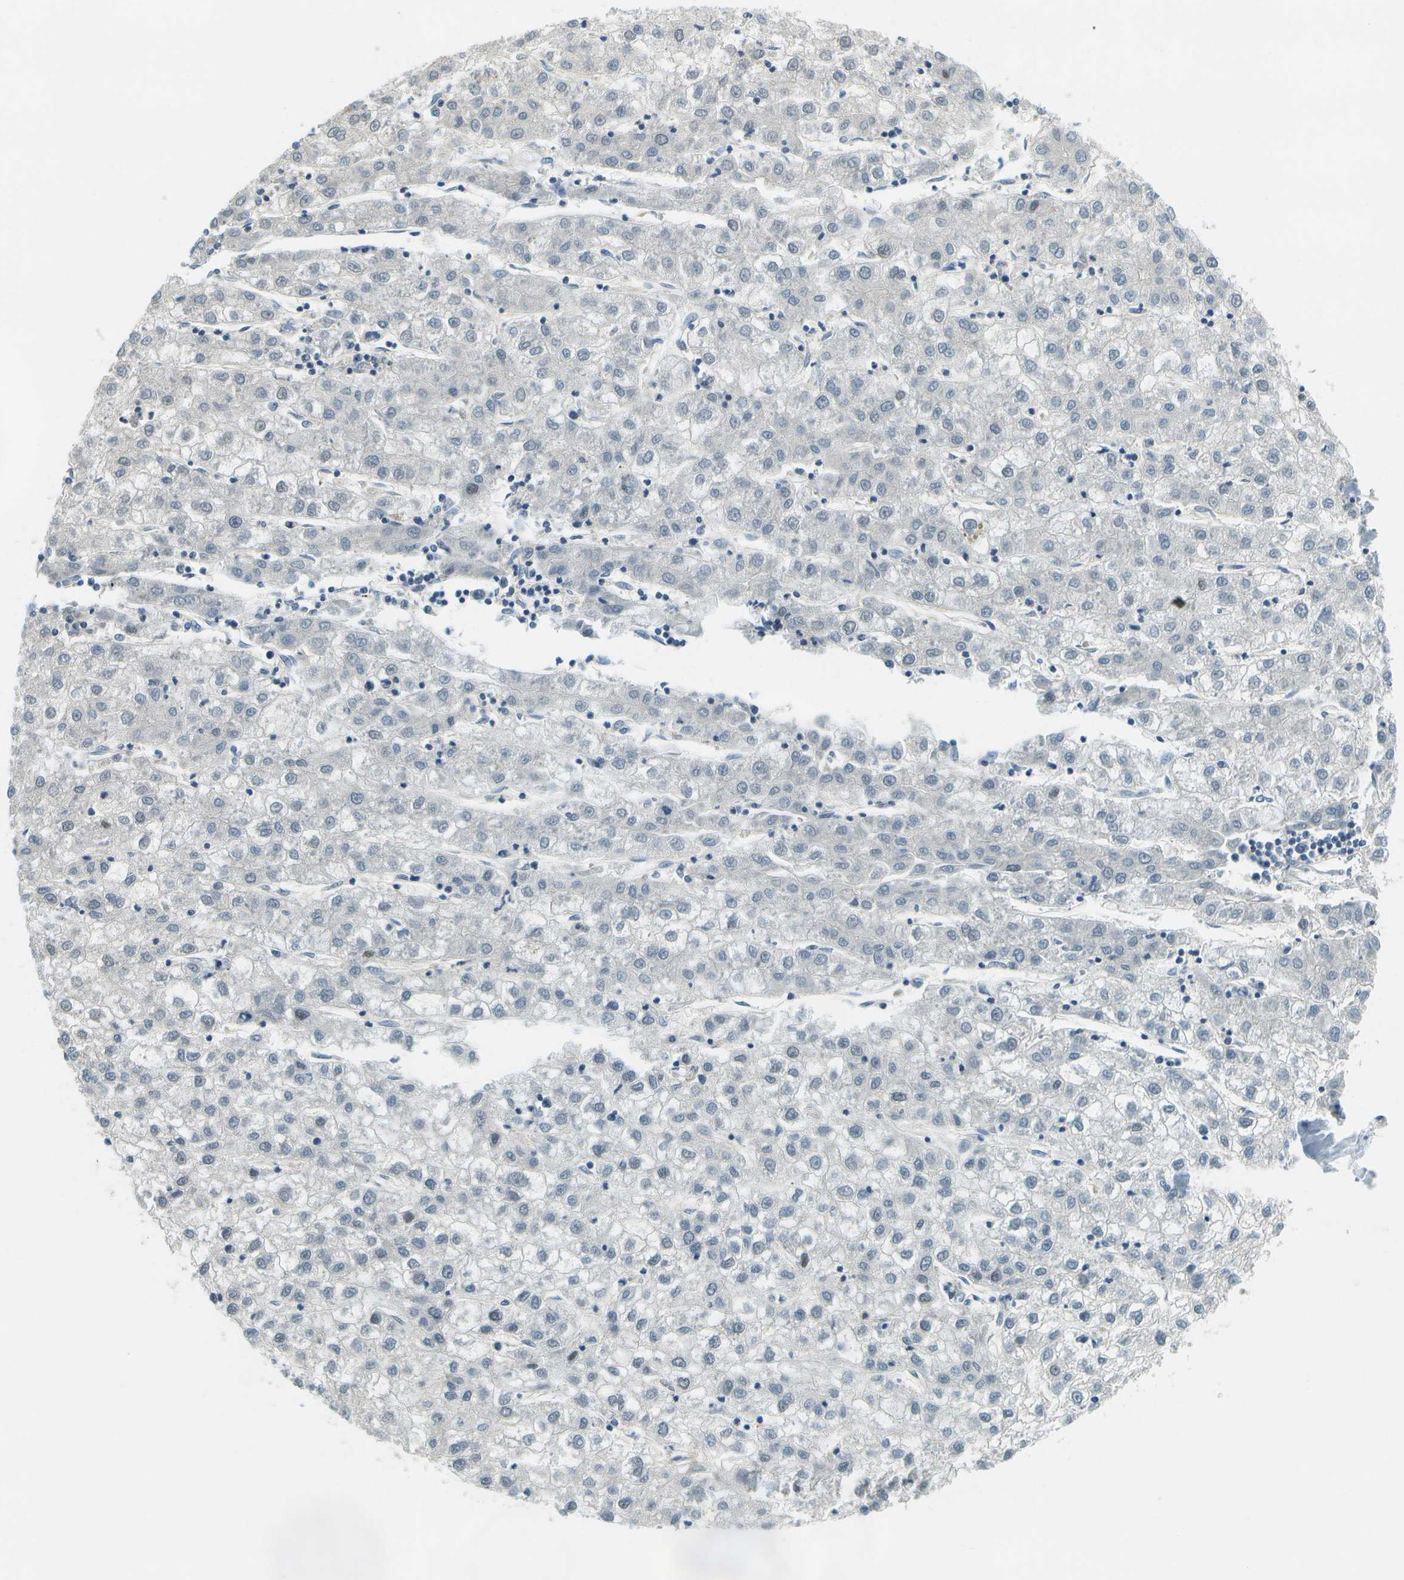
{"staining": {"intensity": "negative", "quantity": "none", "location": "none"}, "tissue": "liver cancer", "cell_type": "Tumor cells", "image_type": "cancer", "snomed": [{"axis": "morphology", "description": "Carcinoma, Hepatocellular, NOS"}, {"axis": "topography", "description": "Liver"}], "caption": "This is an immunohistochemistry (IHC) photomicrograph of liver cancer (hepatocellular carcinoma). There is no staining in tumor cells.", "gene": "RASGRP2", "patient": {"sex": "male", "age": 72}}